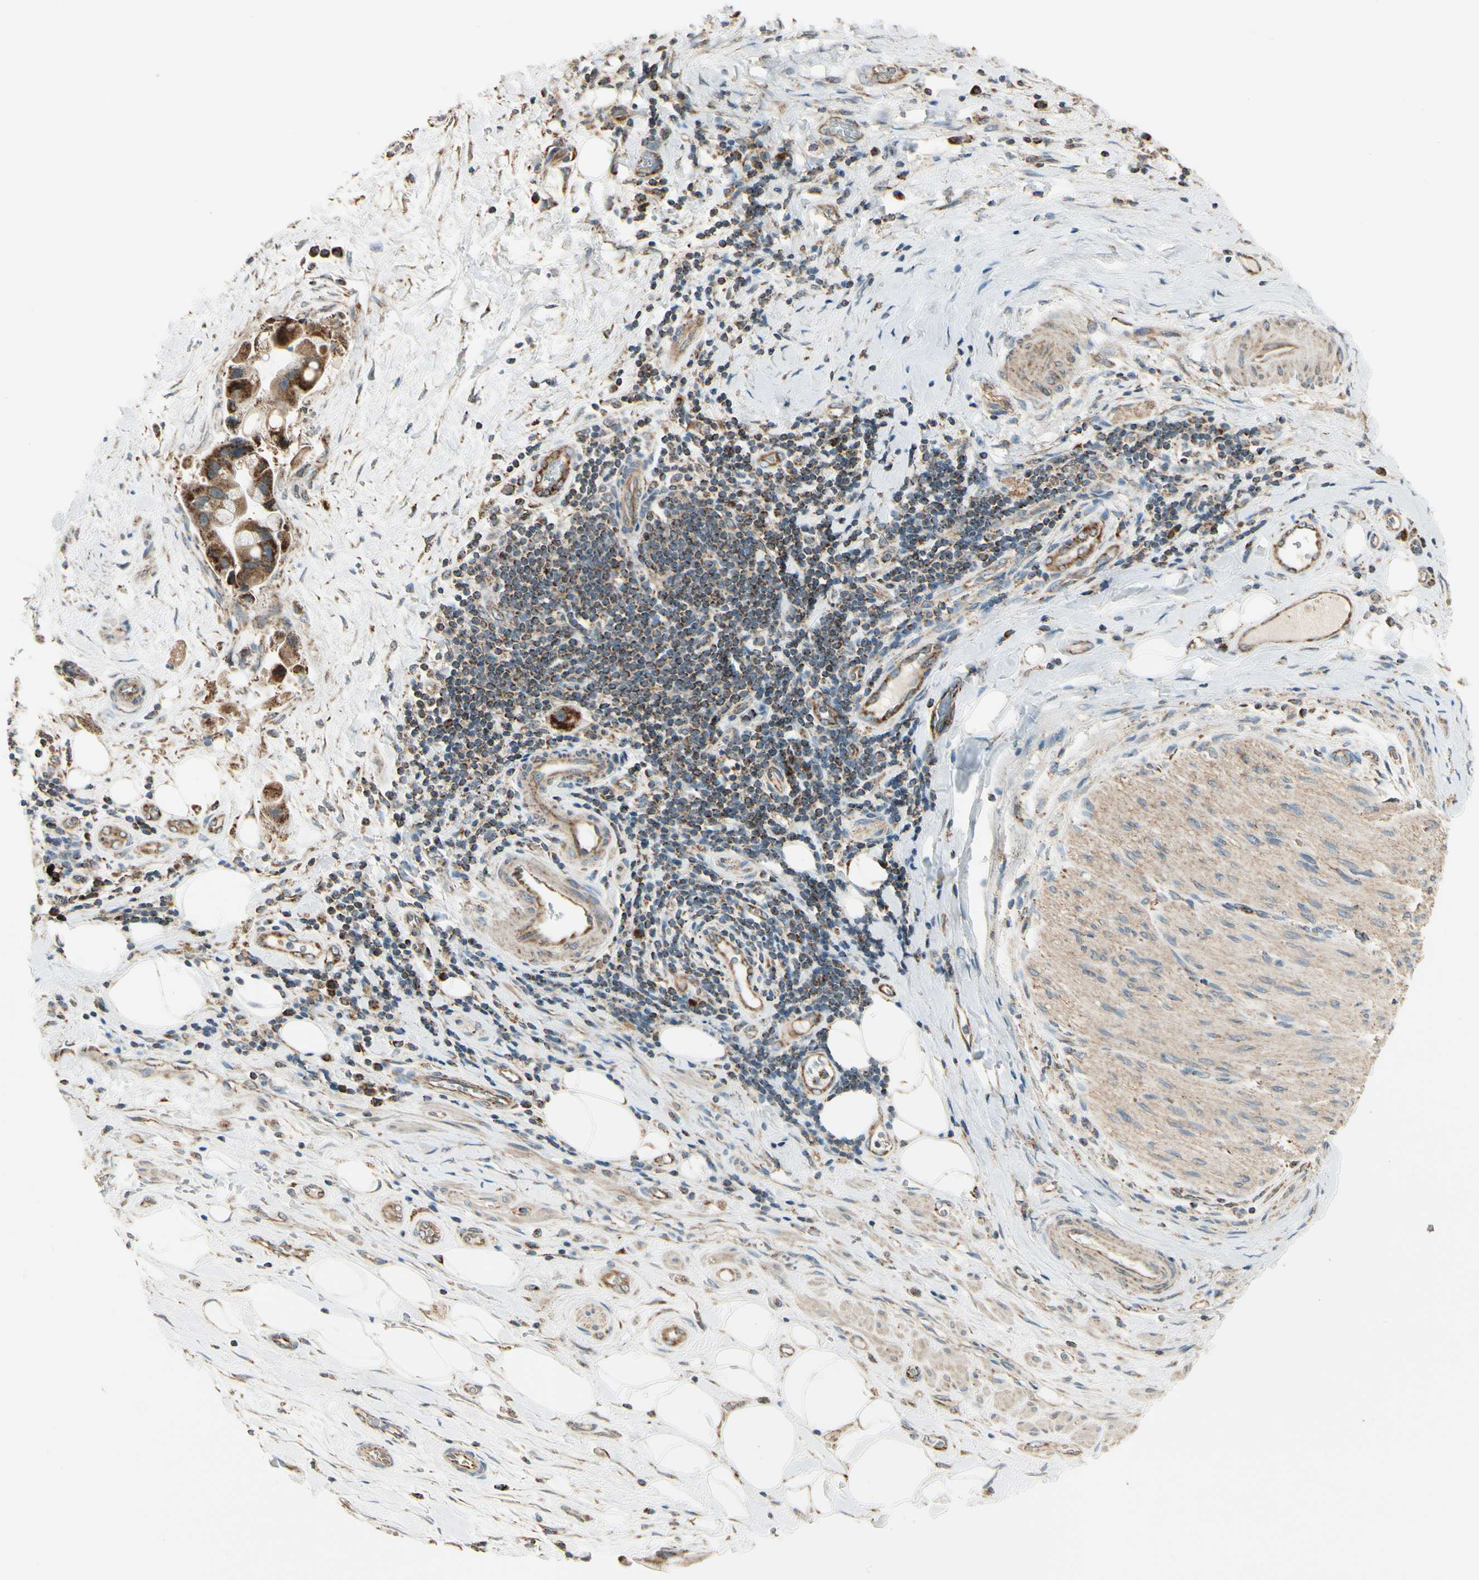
{"staining": {"intensity": "strong", "quantity": ">75%", "location": "cytoplasmic/membranous"}, "tissue": "liver cancer", "cell_type": "Tumor cells", "image_type": "cancer", "snomed": [{"axis": "morphology", "description": "Normal tissue, NOS"}, {"axis": "morphology", "description": "Cholangiocarcinoma"}, {"axis": "topography", "description": "Liver"}, {"axis": "topography", "description": "Peripheral nerve tissue"}], "caption": "This micrograph demonstrates immunohistochemistry staining of human liver cancer (cholangiocarcinoma), with high strong cytoplasmic/membranous staining in approximately >75% of tumor cells.", "gene": "EPHB3", "patient": {"sex": "male", "age": 50}}